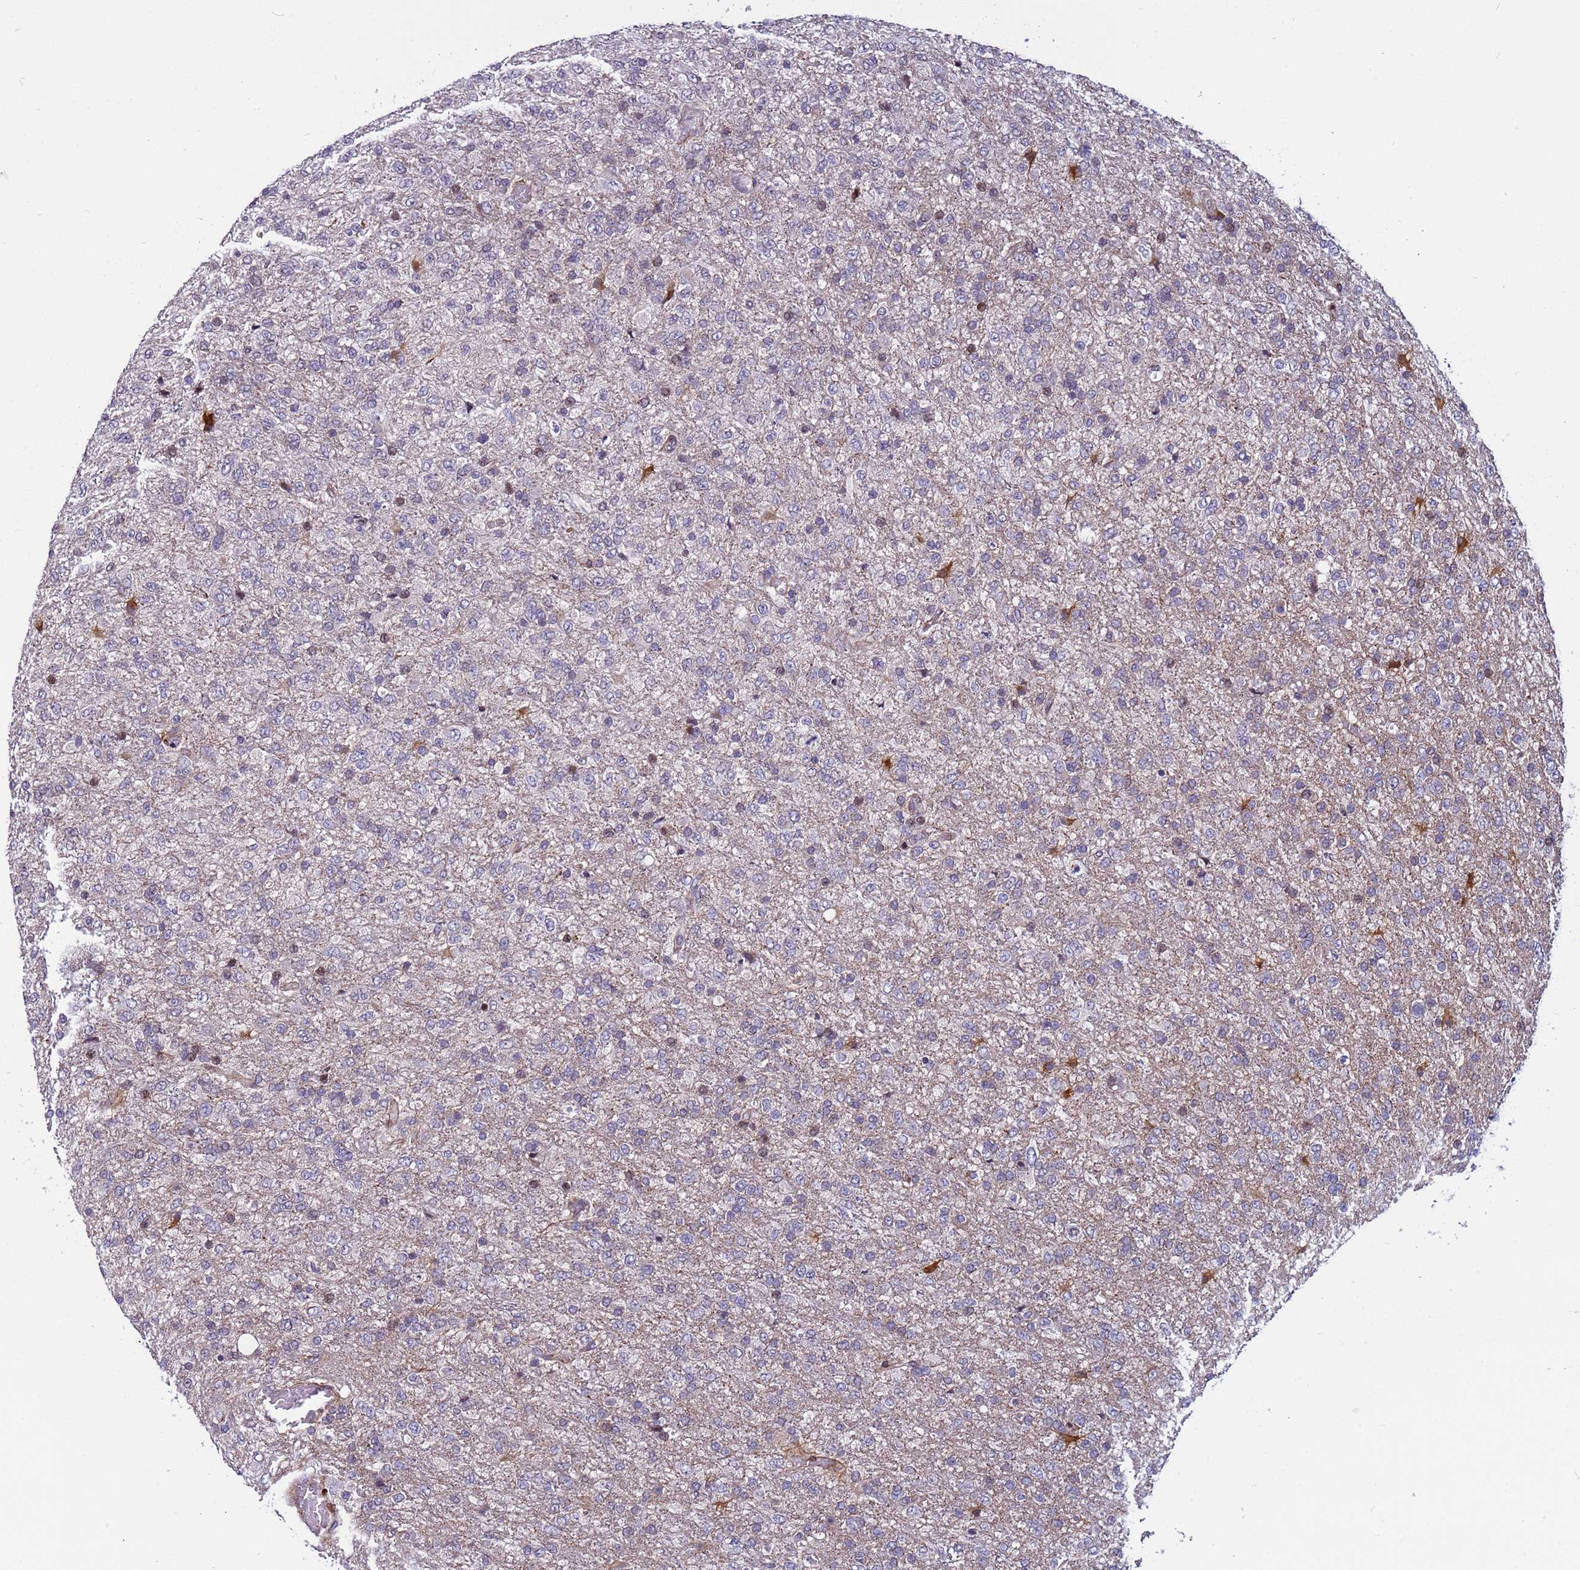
{"staining": {"intensity": "weak", "quantity": "25%-75%", "location": "cytoplasmic/membranous"}, "tissue": "glioma", "cell_type": "Tumor cells", "image_type": "cancer", "snomed": [{"axis": "morphology", "description": "Glioma, malignant, High grade"}, {"axis": "topography", "description": "Brain"}], "caption": "A brown stain labels weak cytoplasmic/membranous expression of a protein in glioma tumor cells.", "gene": "WBP11", "patient": {"sex": "female", "age": 74}}